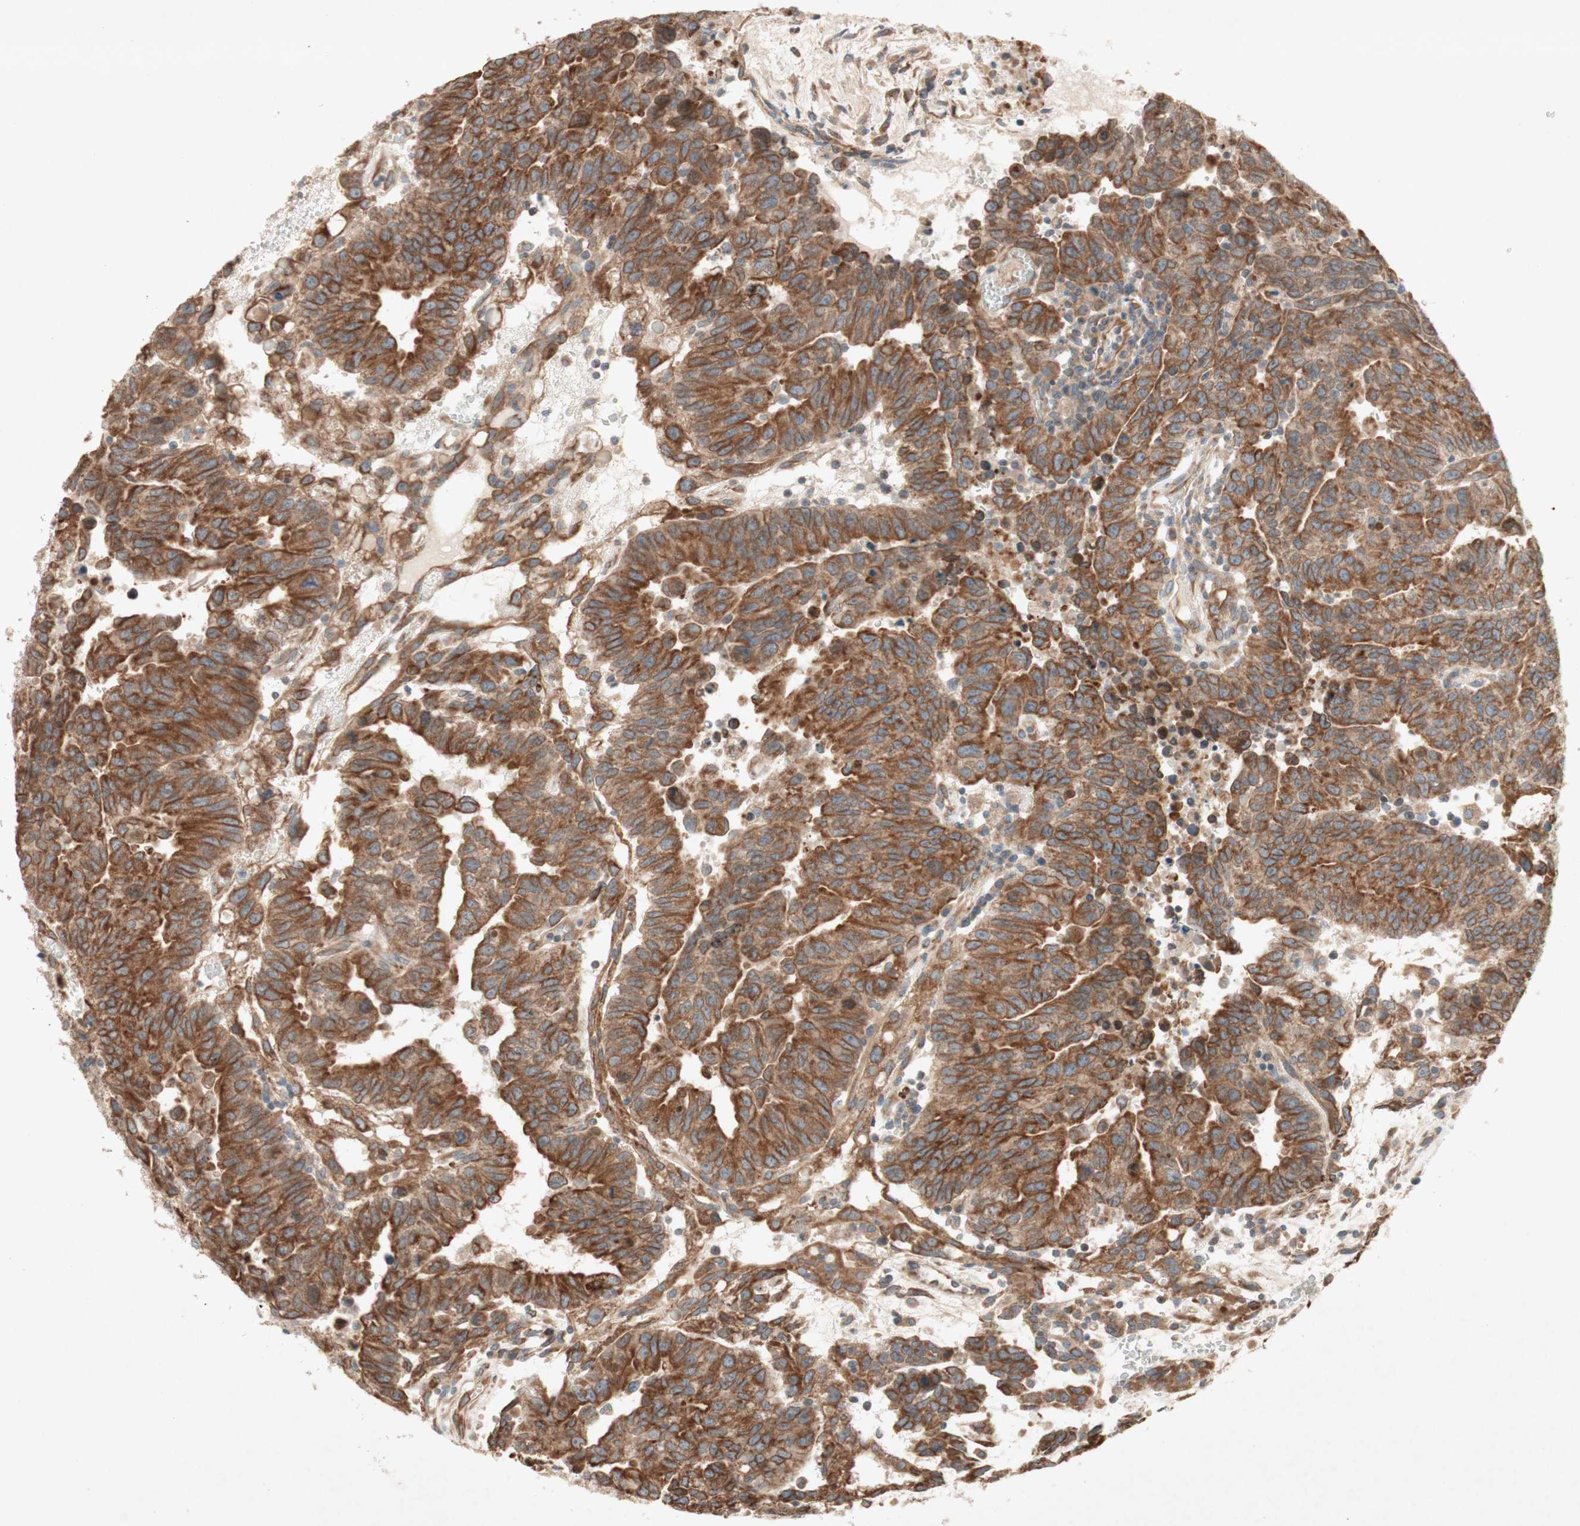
{"staining": {"intensity": "strong", "quantity": ">75%", "location": "cytoplasmic/membranous"}, "tissue": "testis cancer", "cell_type": "Tumor cells", "image_type": "cancer", "snomed": [{"axis": "morphology", "description": "Seminoma, NOS"}, {"axis": "morphology", "description": "Carcinoma, Embryonal, NOS"}, {"axis": "topography", "description": "Testis"}], "caption": "A high amount of strong cytoplasmic/membranous staining is identified in about >75% of tumor cells in testis cancer tissue.", "gene": "SOCS2", "patient": {"sex": "male", "age": 52}}